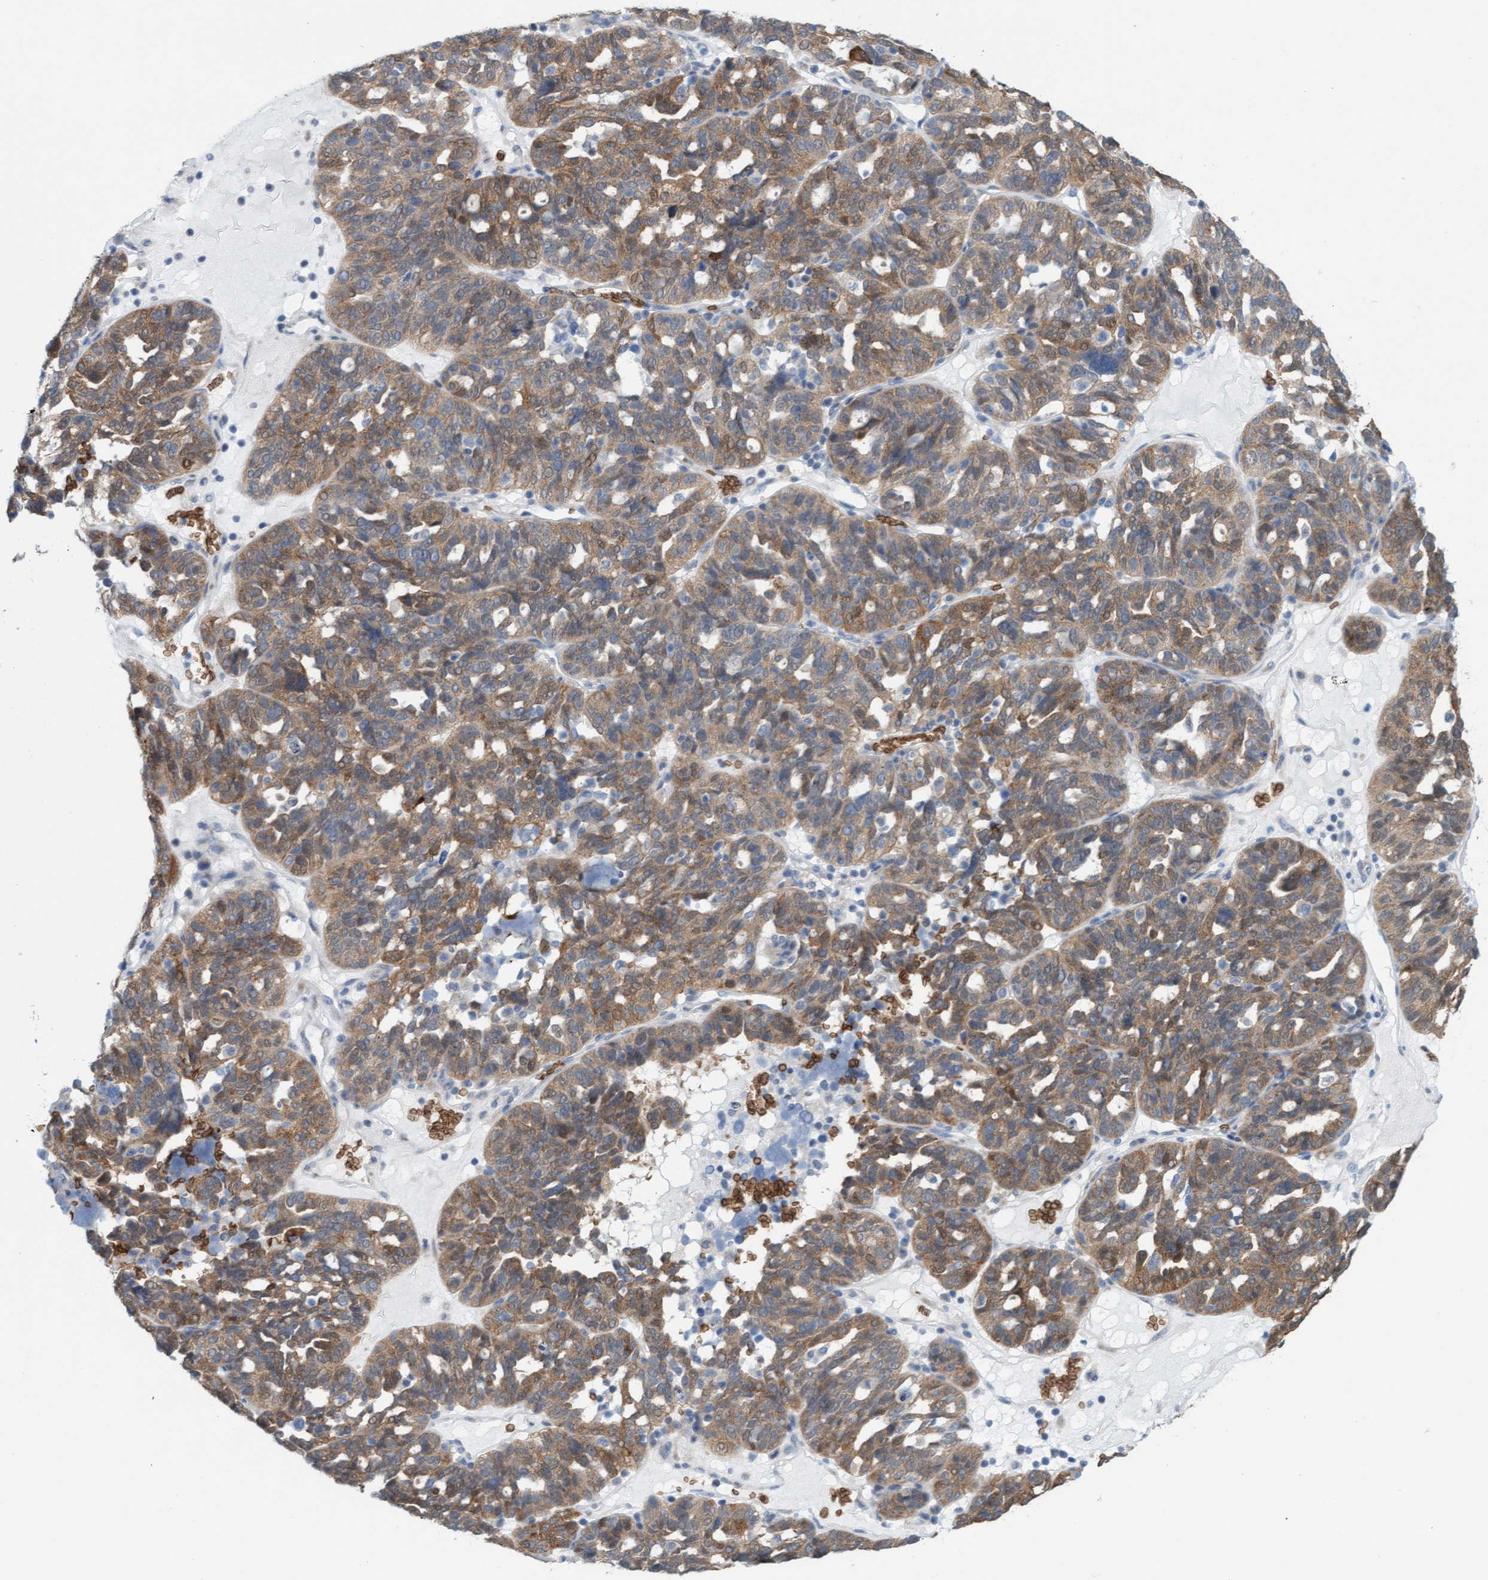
{"staining": {"intensity": "moderate", "quantity": ">75%", "location": "cytoplasmic/membranous"}, "tissue": "ovarian cancer", "cell_type": "Tumor cells", "image_type": "cancer", "snomed": [{"axis": "morphology", "description": "Cystadenocarcinoma, serous, NOS"}, {"axis": "topography", "description": "Ovary"}], "caption": "Ovarian serous cystadenocarcinoma tissue displays moderate cytoplasmic/membranous staining in about >75% of tumor cells", "gene": "SPEM2", "patient": {"sex": "female", "age": 59}}